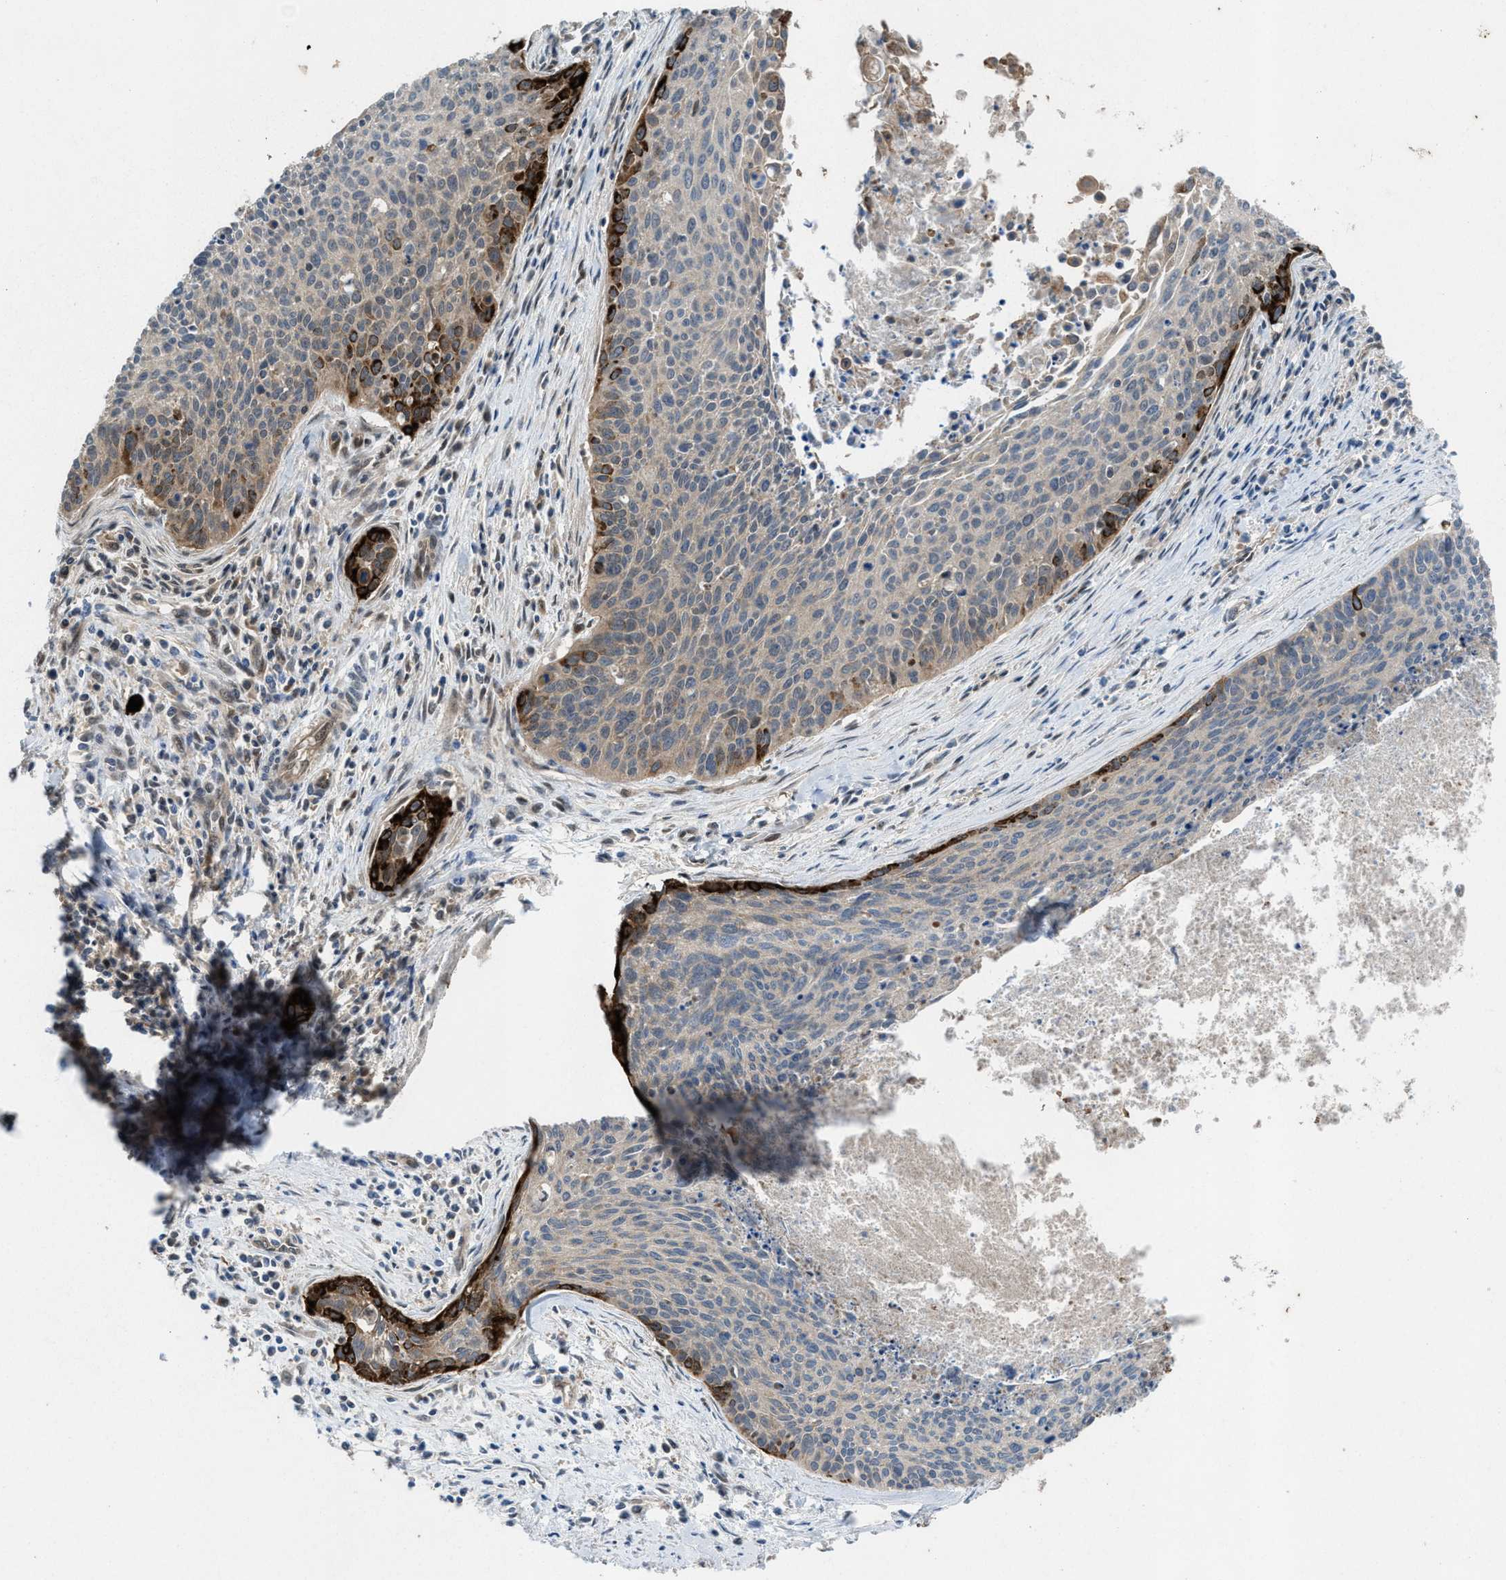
{"staining": {"intensity": "strong", "quantity": "<25%", "location": "cytoplasmic/membranous"}, "tissue": "cervical cancer", "cell_type": "Tumor cells", "image_type": "cancer", "snomed": [{"axis": "morphology", "description": "Squamous cell carcinoma, NOS"}, {"axis": "topography", "description": "Cervix"}], "caption": "Human cervical cancer (squamous cell carcinoma) stained with a protein marker displays strong staining in tumor cells.", "gene": "PLAA", "patient": {"sex": "female", "age": 55}}